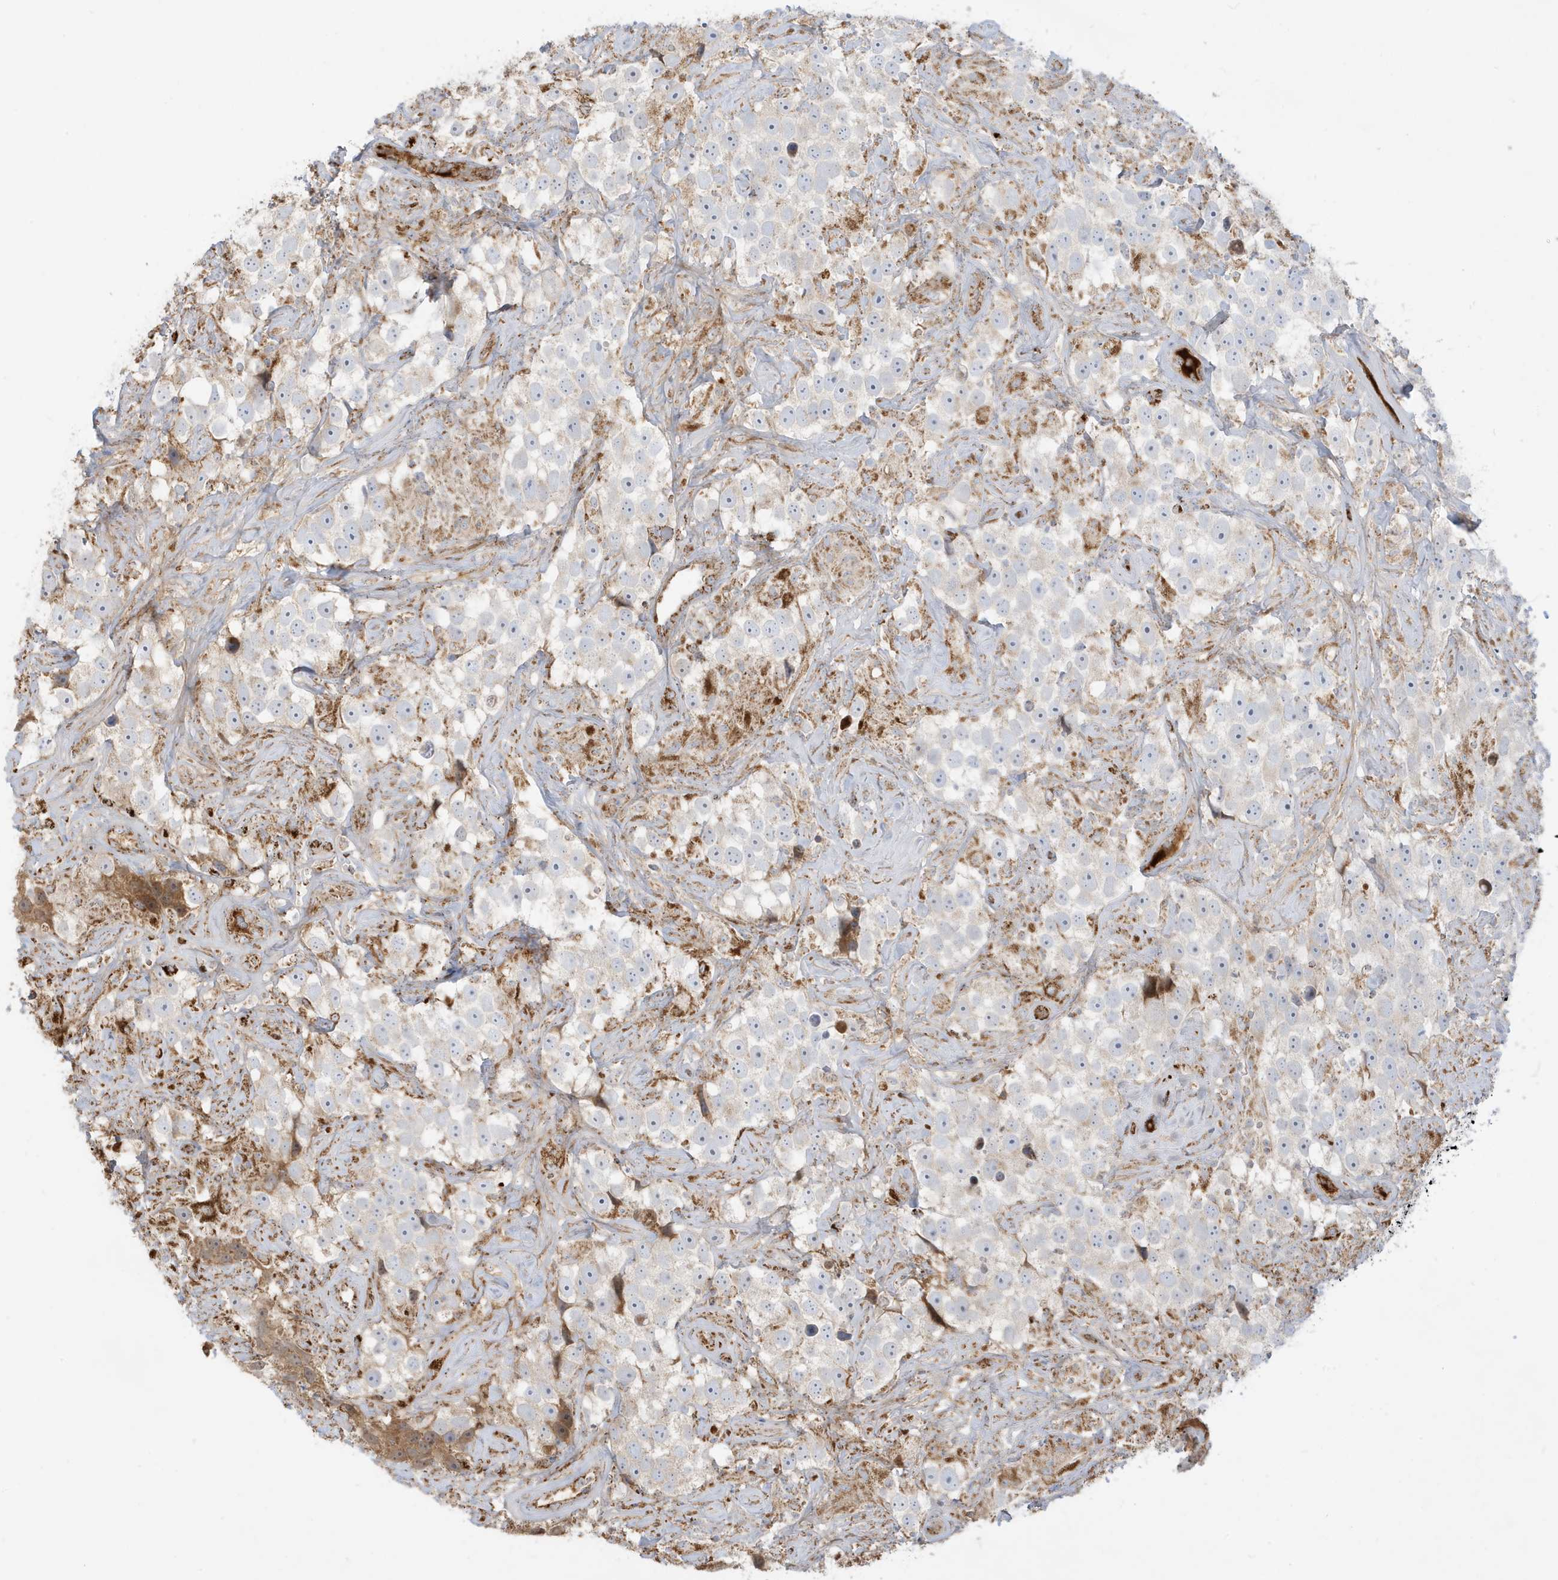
{"staining": {"intensity": "negative", "quantity": "none", "location": "none"}, "tissue": "testis cancer", "cell_type": "Tumor cells", "image_type": "cancer", "snomed": [{"axis": "morphology", "description": "Seminoma, NOS"}, {"axis": "topography", "description": "Testis"}], "caption": "Immunohistochemistry micrograph of neoplastic tissue: human testis seminoma stained with DAB shows no significant protein positivity in tumor cells.", "gene": "IFT57", "patient": {"sex": "male", "age": 49}}